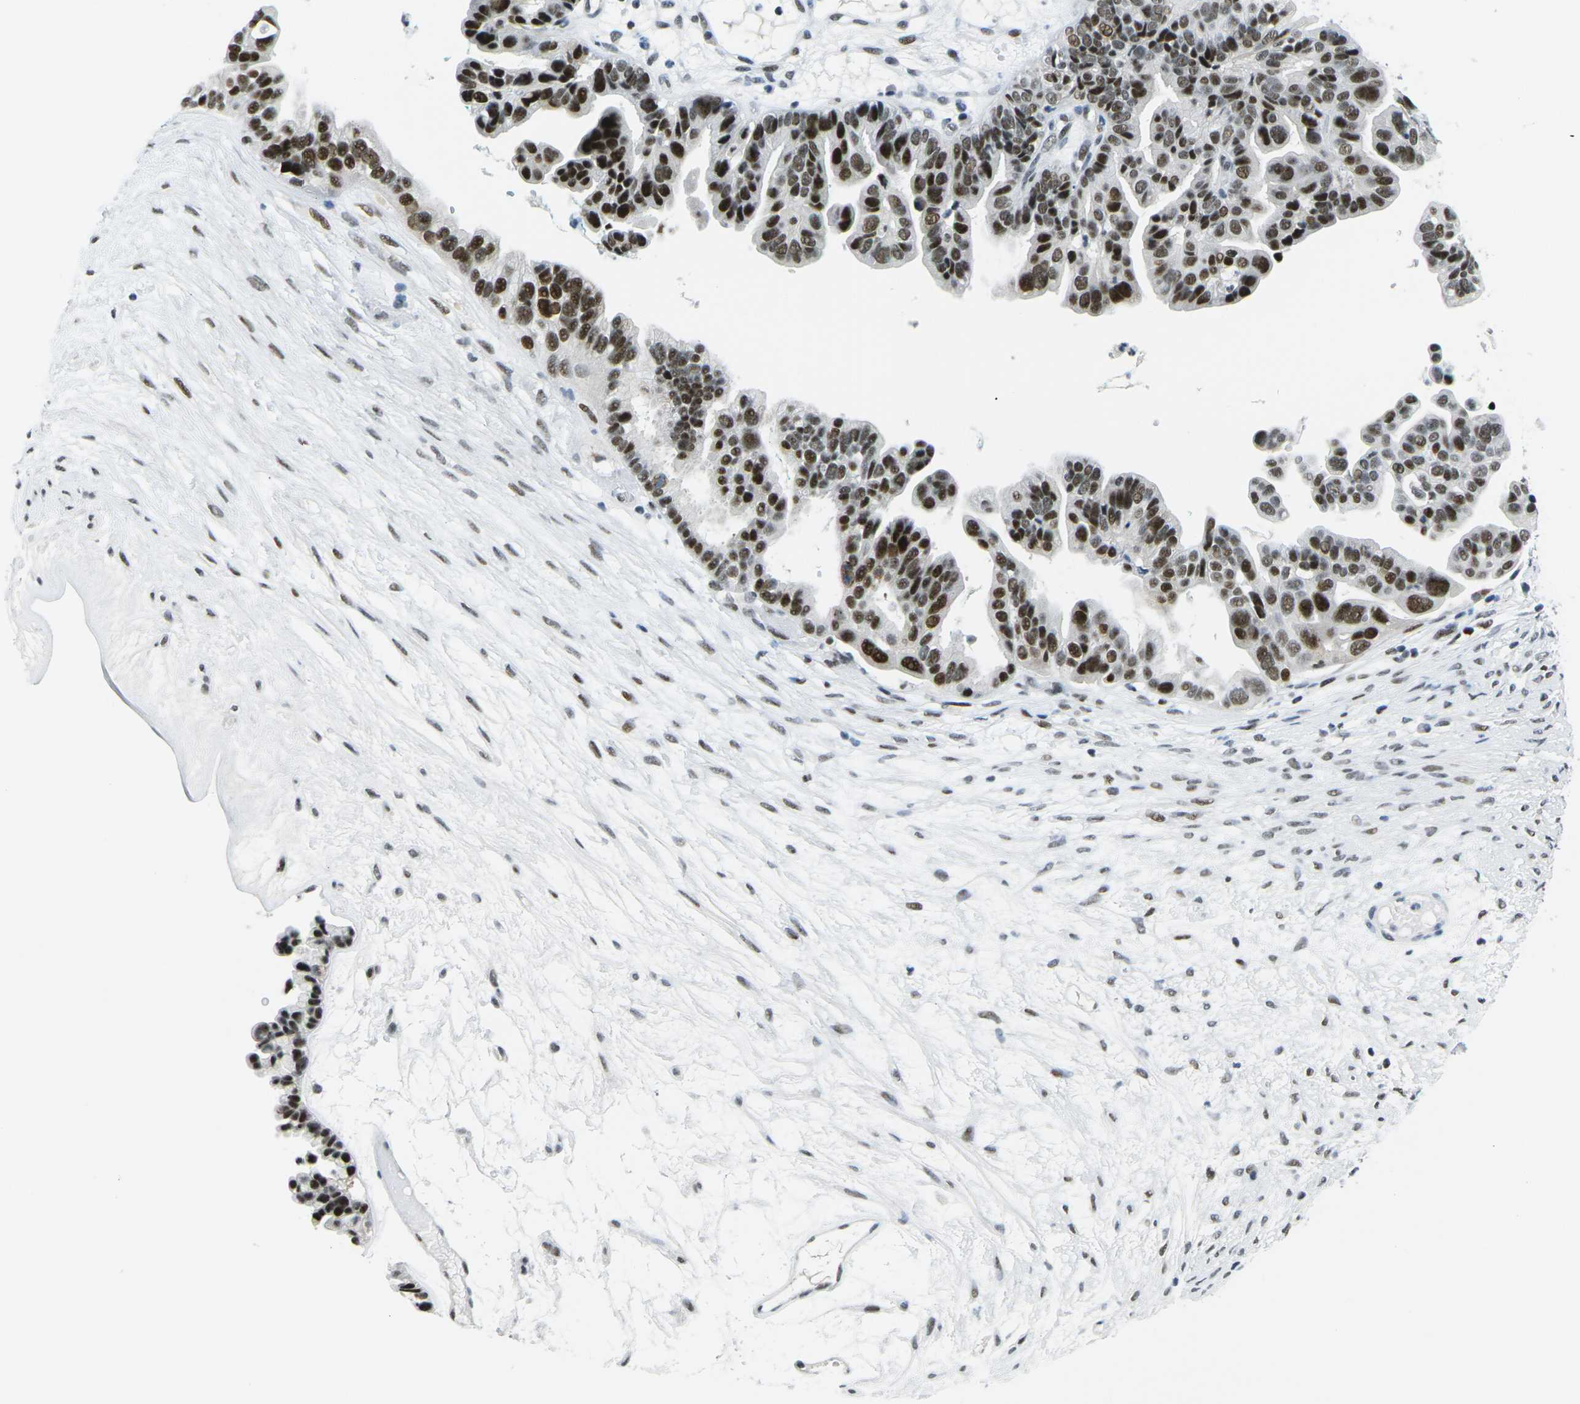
{"staining": {"intensity": "strong", "quantity": ">75%", "location": "nuclear"}, "tissue": "ovarian cancer", "cell_type": "Tumor cells", "image_type": "cancer", "snomed": [{"axis": "morphology", "description": "Cystadenocarcinoma, serous, NOS"}, {"axis": "topography", "description": "Ovary"}], "caption": "Ovarian cancer stained with IHC exhibits strong nuclear positivity in approximately >75% of tumor cells. (DAB = brown stain, brightfield microscopy at high magnification).", "gene": "PRPF8", "patient": {"sex": "female", "age": 56}}